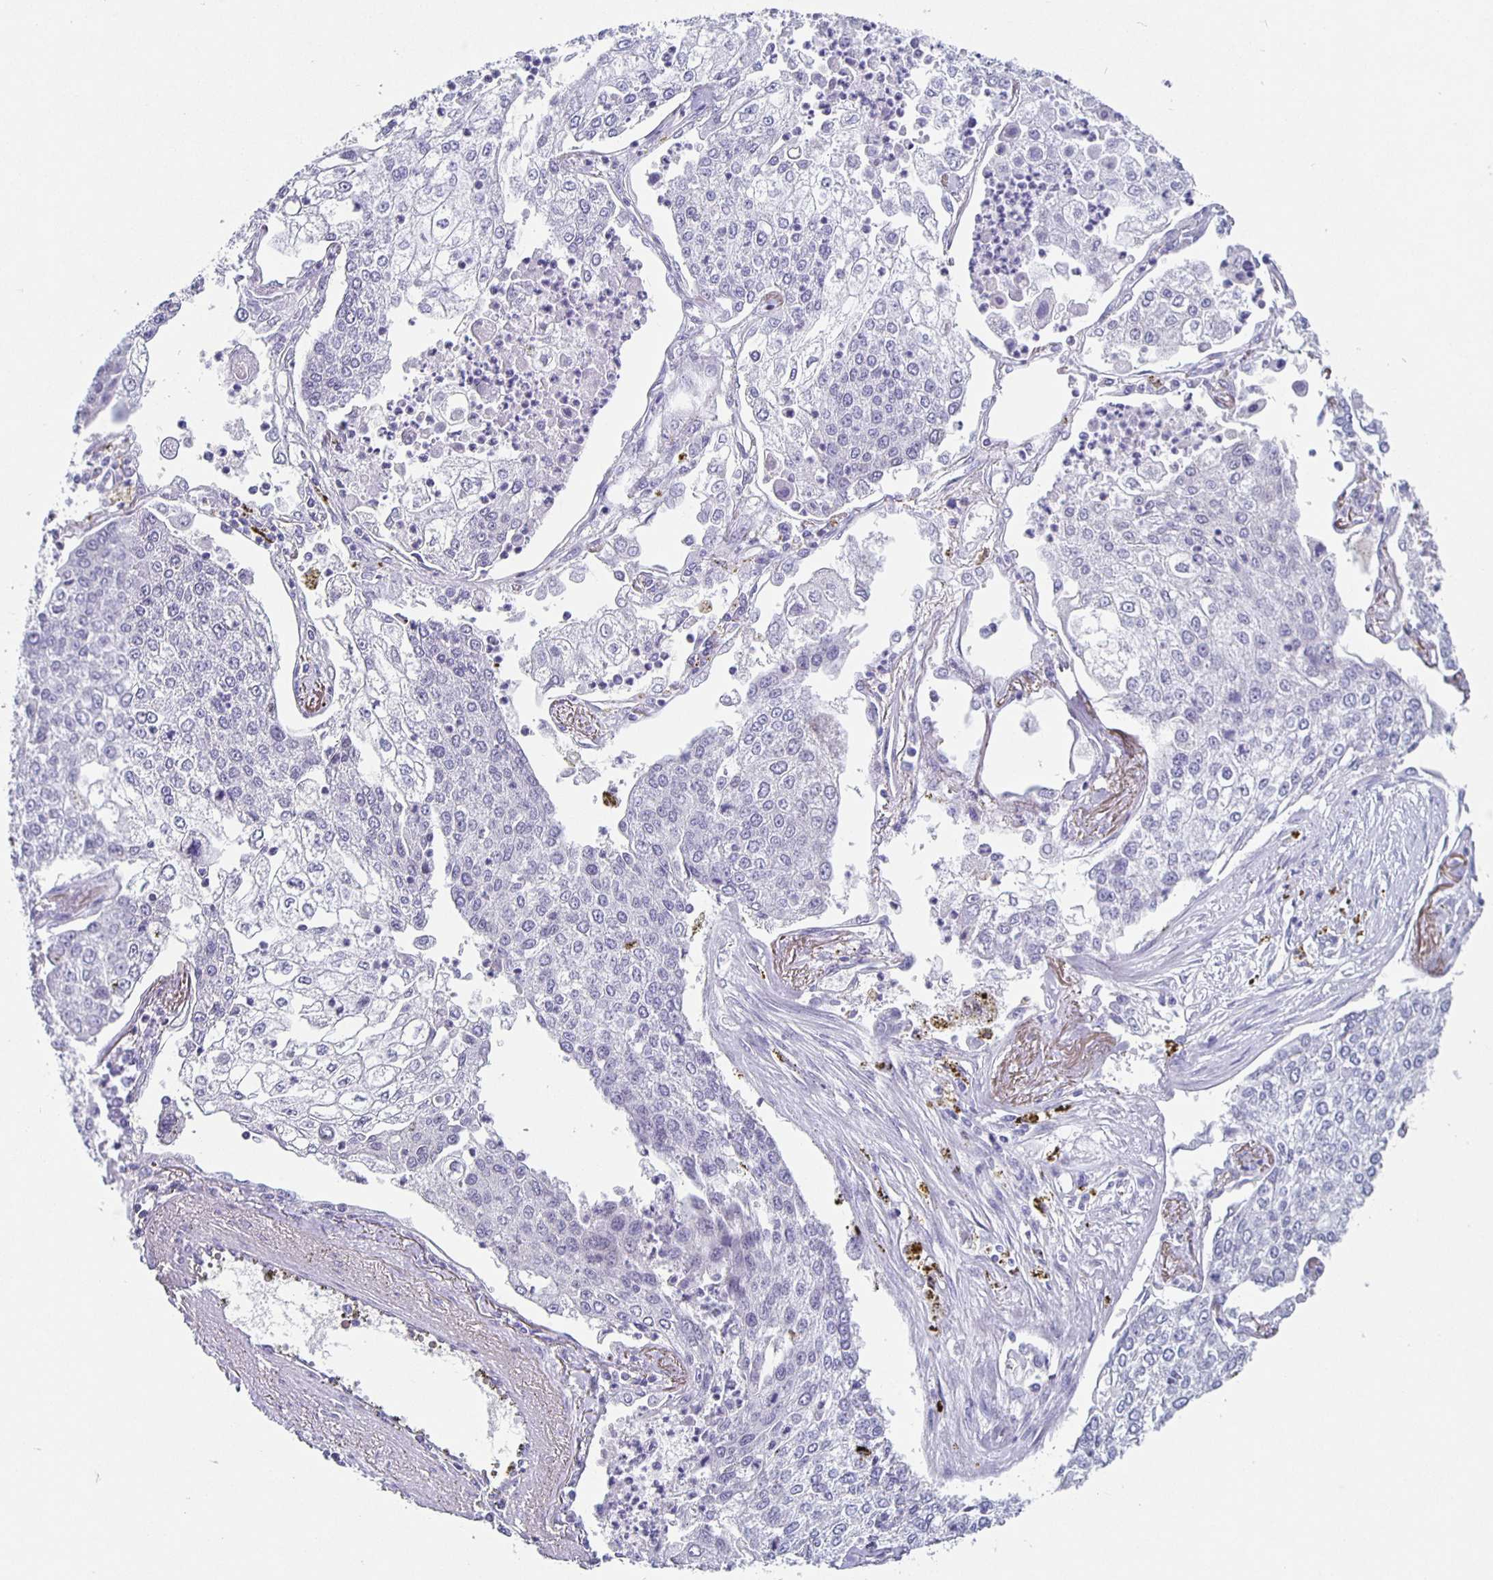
{"staining": {"intensity": "negative", "quantity": "none", "location": "none"}, "tissue": "lung cancer", "cell_type": "Tumor cells", "image_type": "cancer", "snomed": [{"axis": "morphology", "description": "Squamous cell carcinoma, NOS"}, {"axis": "topography", "description": "Lung"}], "caption": "Immunohistochemistry (IHC) histopathology image of neoplastic tissue: human lung cancer stained with DAB exhibits no significant protein staining in tumor cells.", "gene": "CARNS1", "patient": {"sex": "male", "age": 74}}